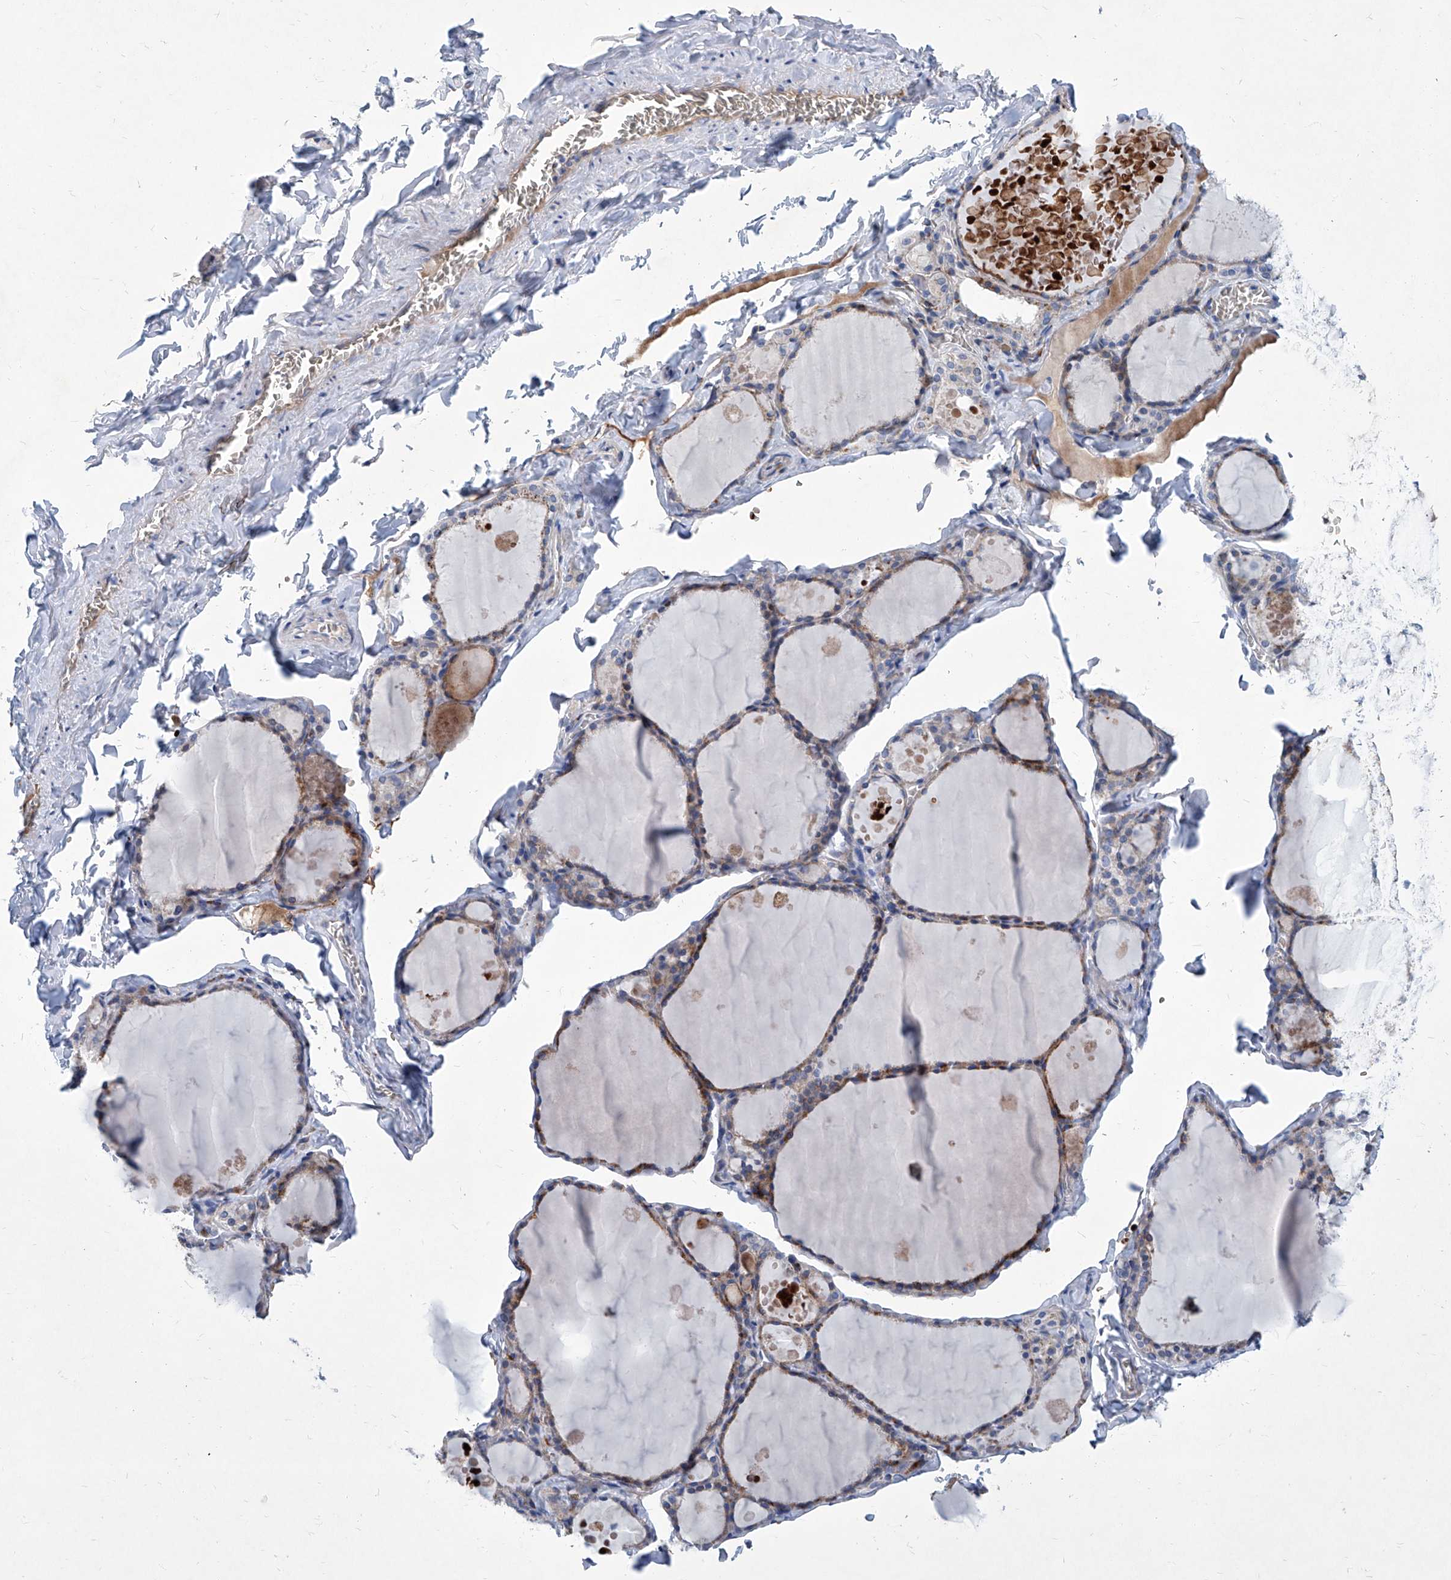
{"staining": {"intensity": "moderate", "quantity": "<25%", "location": "cytoplasmic/membranous"}, "tissue": "thyroid gland", "cell_type": "Glandular cells", "image_type": "normal", "snomed": [{"axis": "morphology", "description": "Normal tissue, NOS"}, {"axis": "topography", "description": "Thyroid gland"}], "caption": "The photomicrograph reveals staining of normal thyroid gland, revealing moderate cytoplasmic/membranous protein positivity (brown color) within glandular cells.", "gene": "FPR2", "patient": {"sex": "male", "age": 56}}